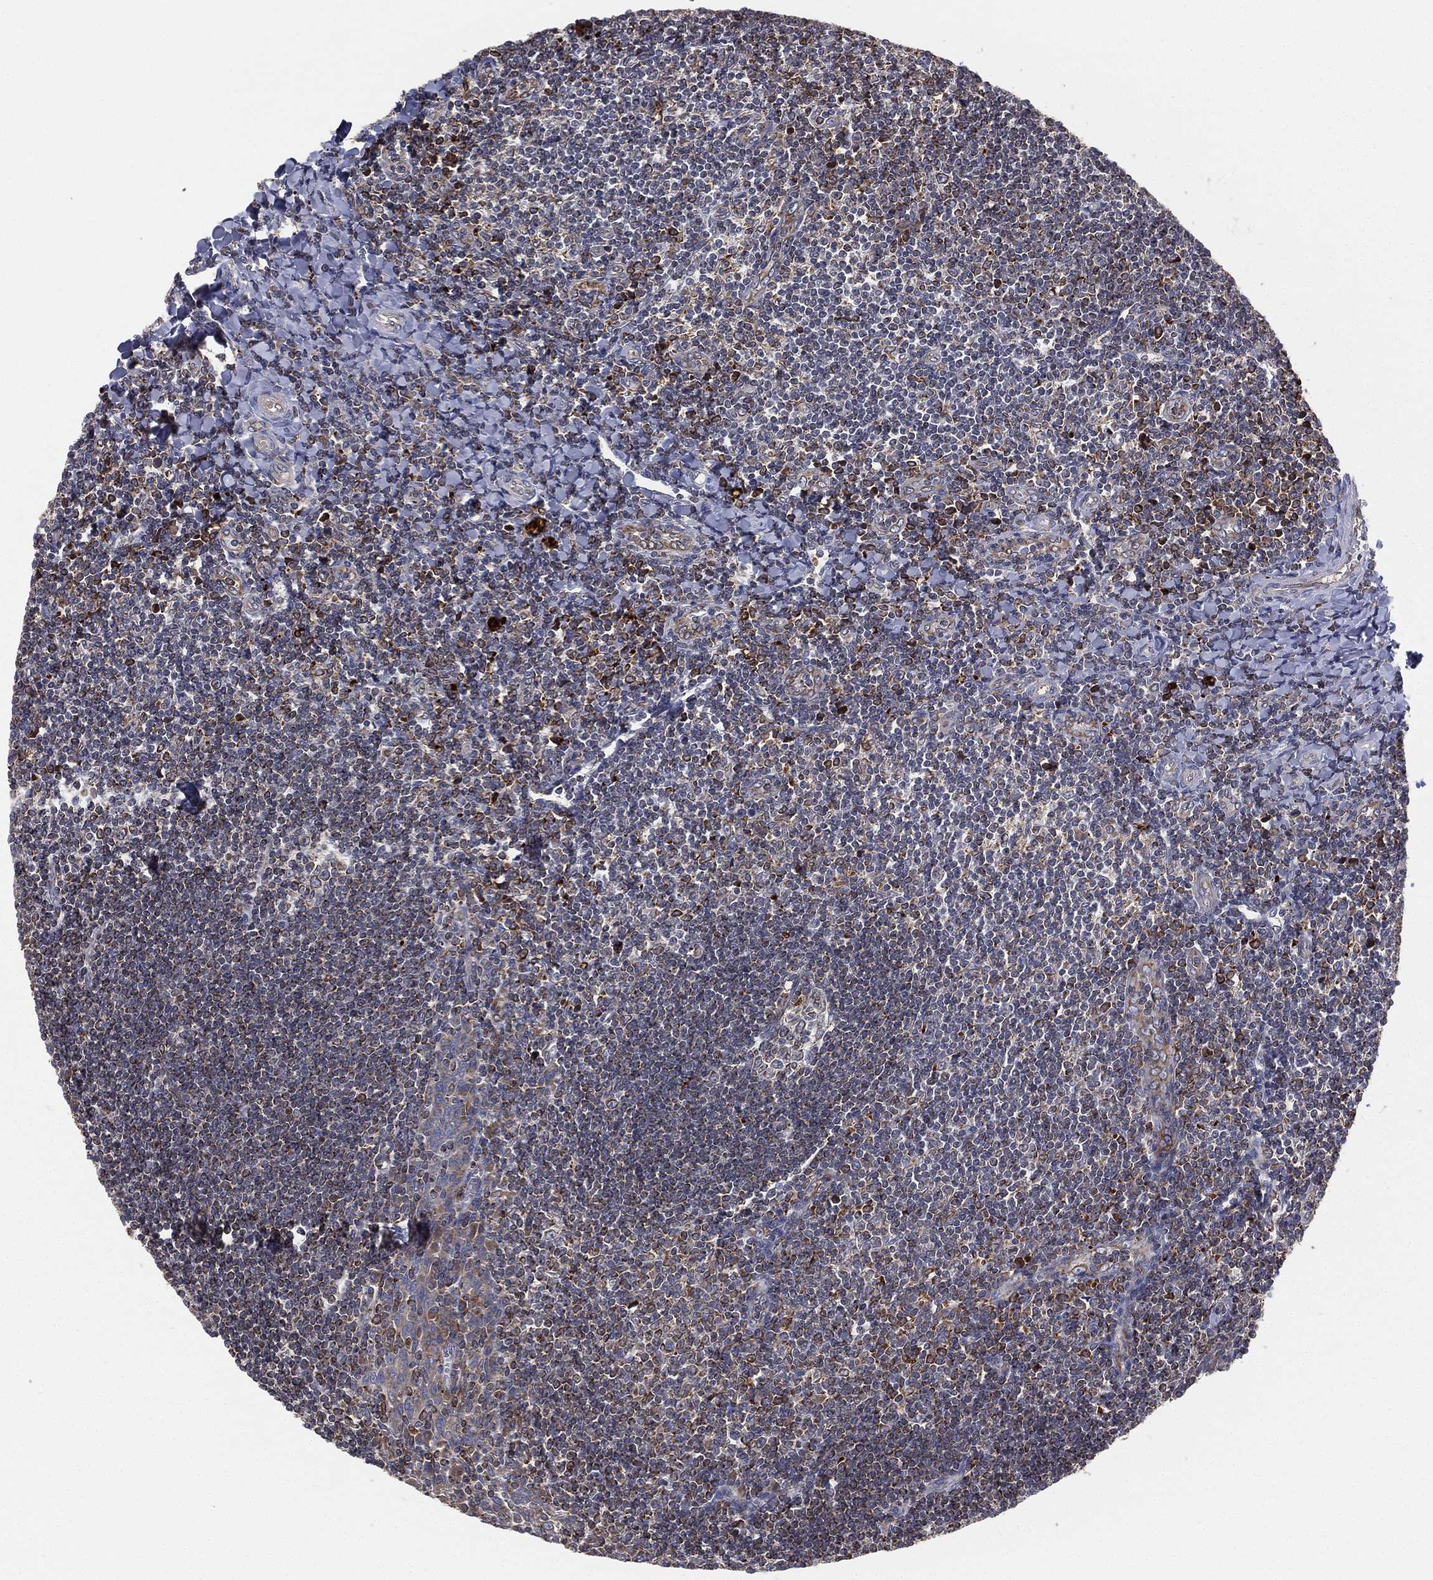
{"staining": {"intensity": "moderate", "quantity": "25%-75%", "location": "cytoplasmic/membranous"}, "tissue": "tonsil", "cell_type": "Germinal center cells", "image_type": "normal", "snomed": [{"axis": "morphology", "description": "Normal tissue, NOS"}, {"axis": "topography", "description": "Tonsil"}], "caption": "A high-resolution image shows immunohistochemistry staining of benign tonsil, which exhibits moderate cytoplasmic/membranous positivity in about 25%-75% of germinal center cells.", "gene": "CYB5B", "patient": {"sex": "female", "age": 12}}